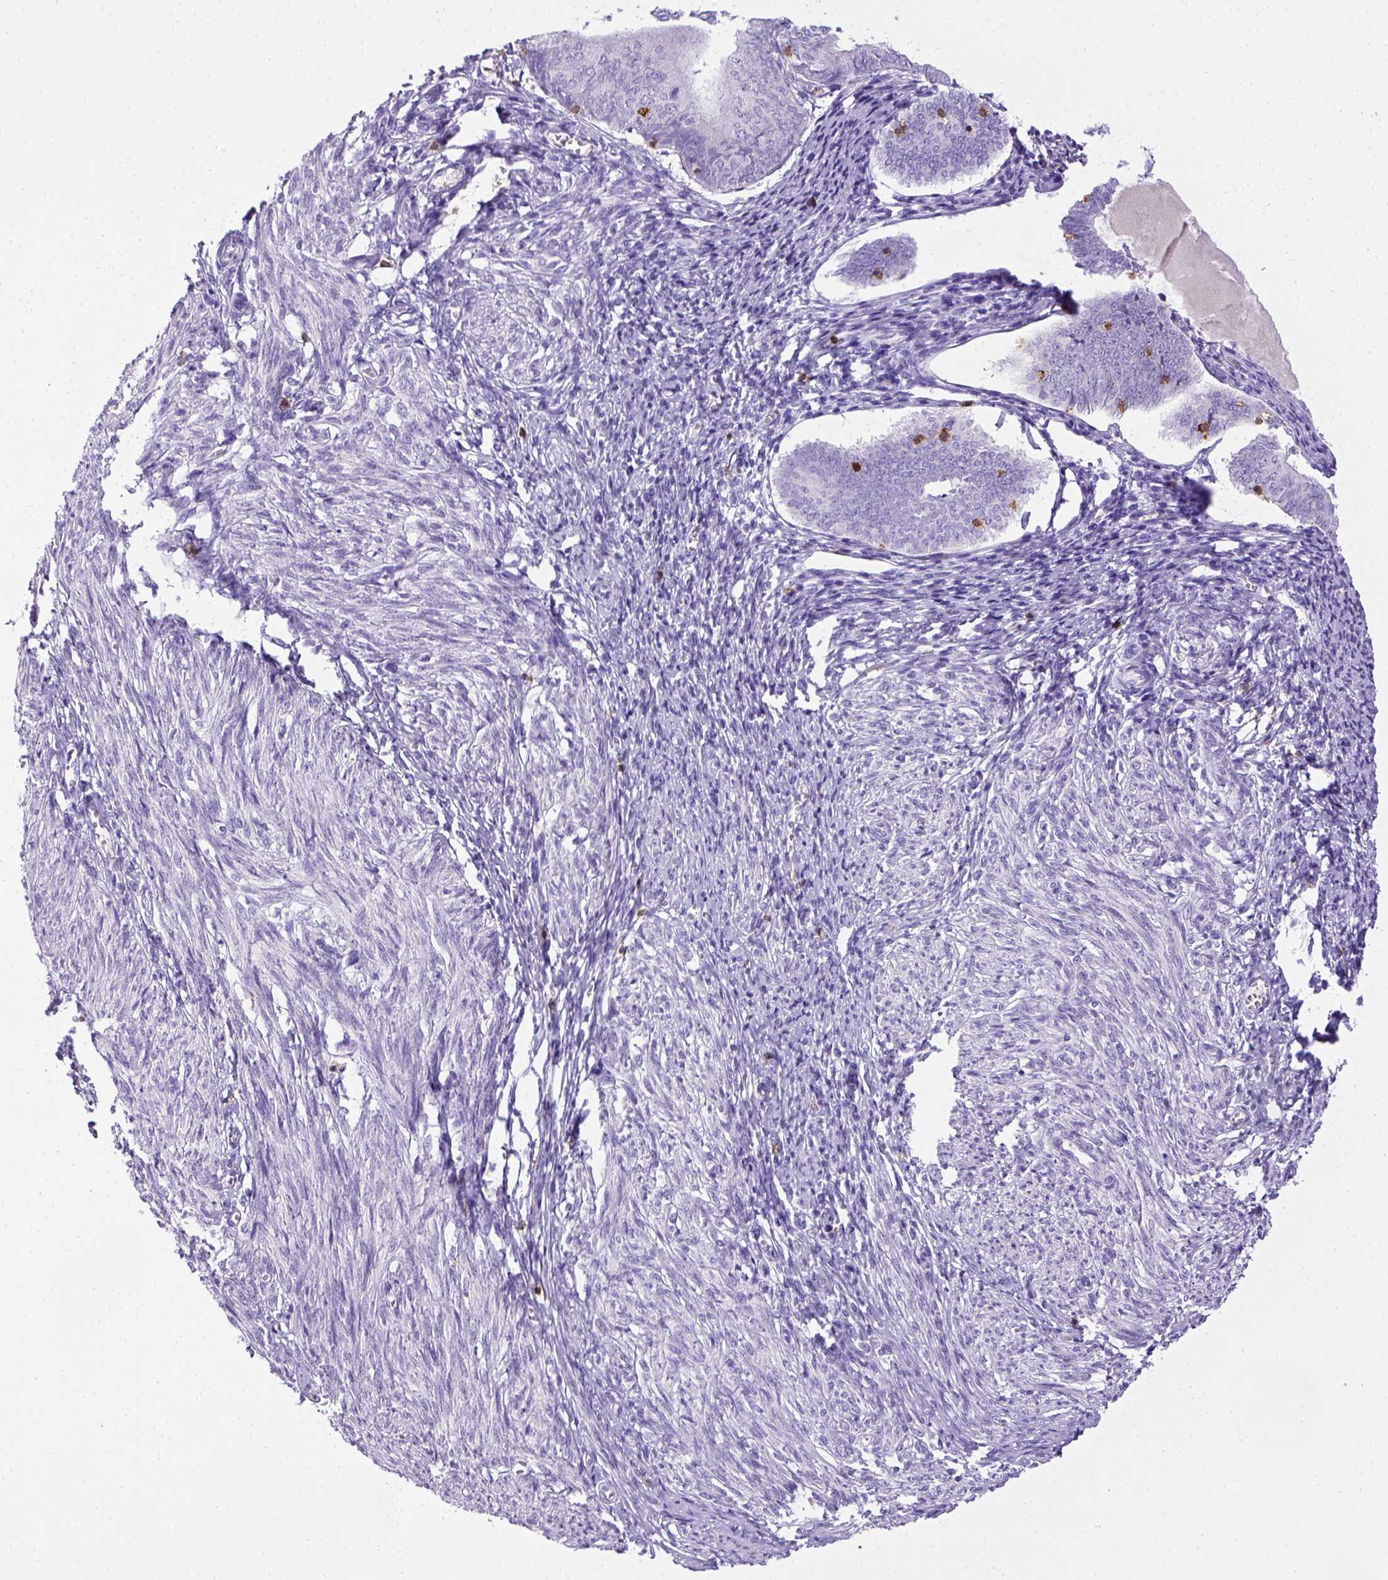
{"staining": {"intensity": "negative", "quantity": "none", "location": "none"}, "tissue": "endometrium", "cell_type": "Cells in endometrial stroma", "image_type": "normal", "snomed": [{"axis": "morphology", "description": "Normal tissue, NOS"}, {"axis": "topography", "description": "Endometrium"}], "caption": "Cells in endometrial stroma show no significant protein staining in normal endometrium.", "gene": "CD3E", "patient": {"sex": "female", "age": 50}}